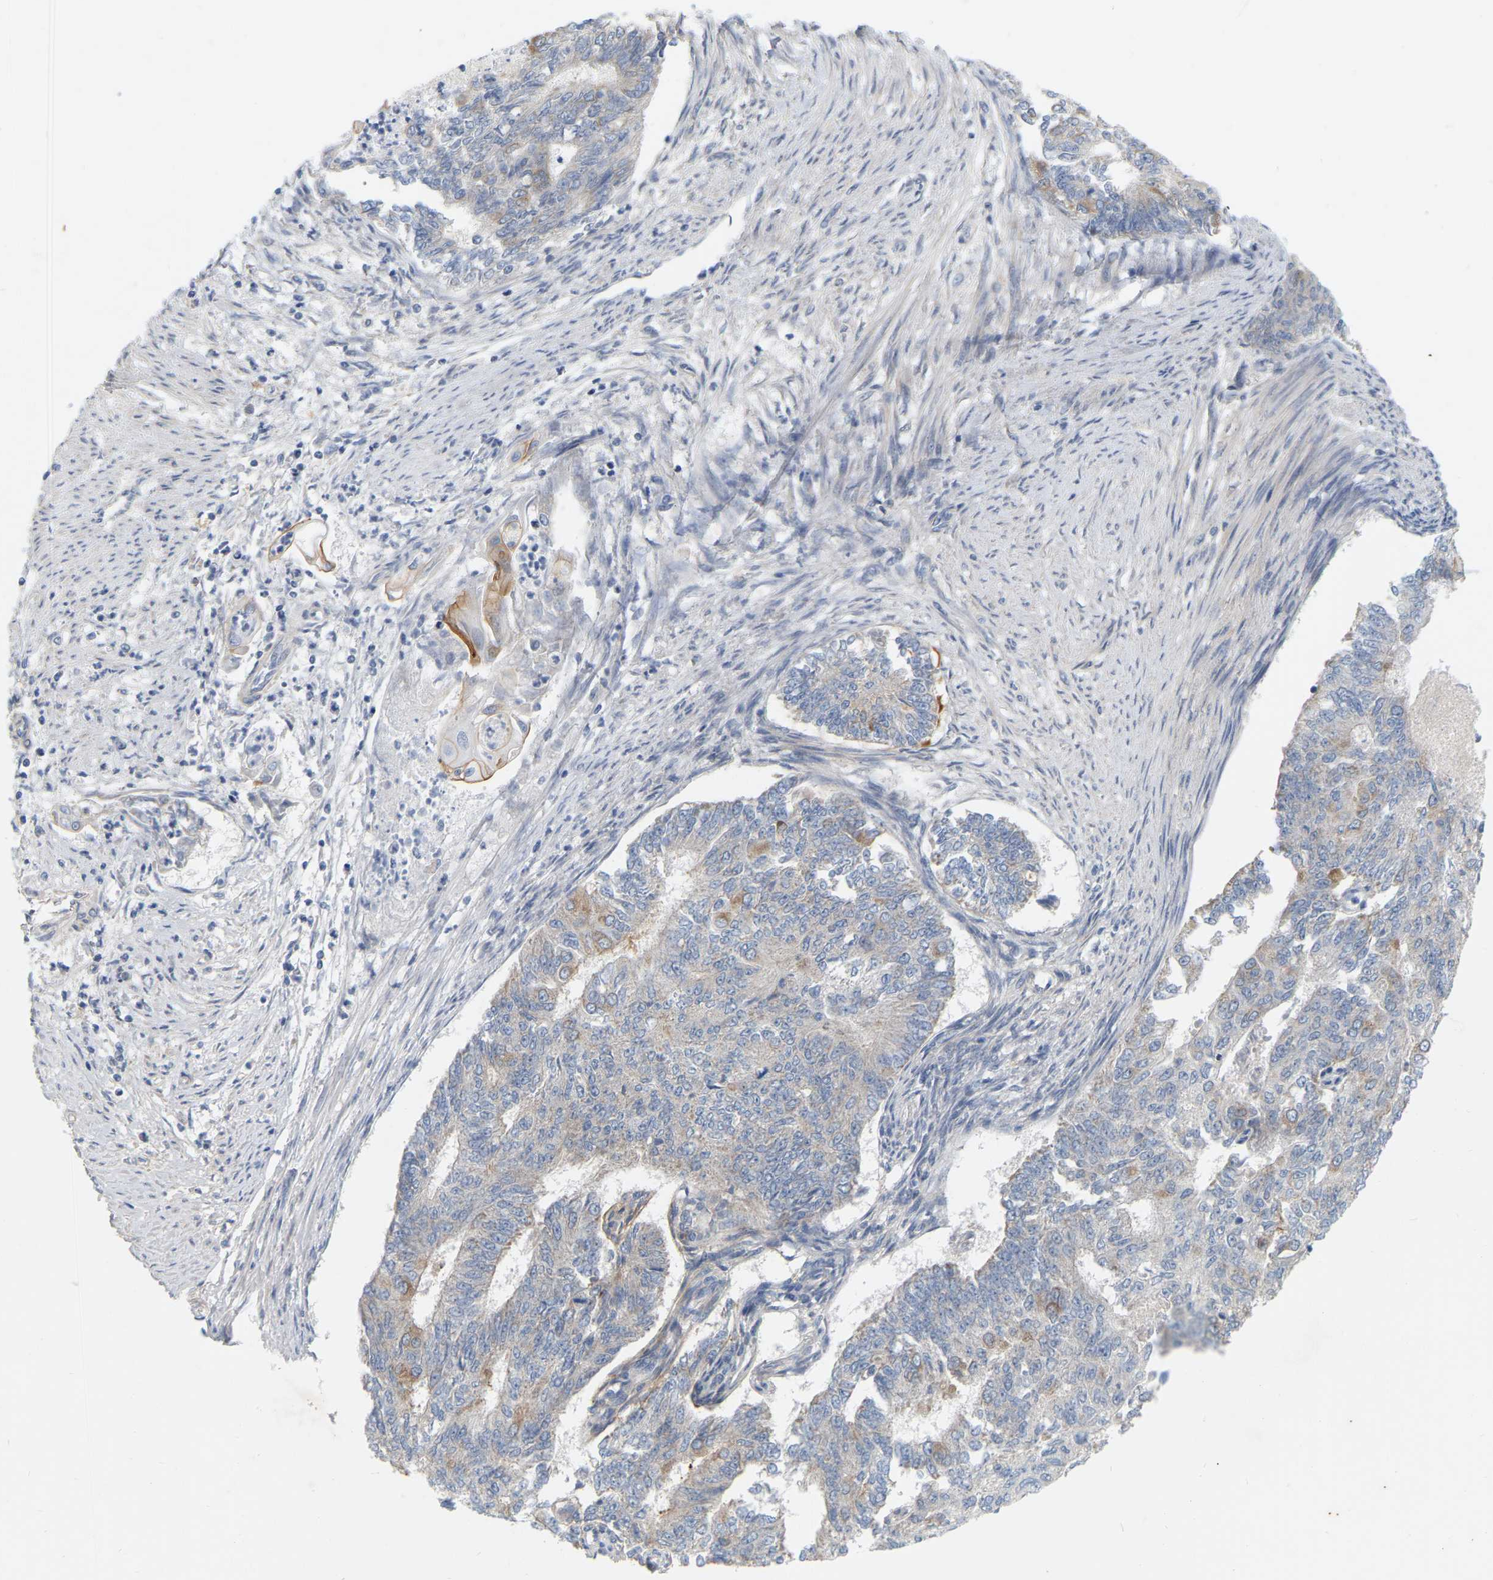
{"staining": {"intensity": "weak", "quantity": "<25%", "location": "cytoplasmic/membranous"}, "tissue": "endometrial cancer", "cell_type": "Tumor cells", "image_type": "cancer", "snomed": [{"axis": "morphology", "description": "Adenocarcinoma, NOS"}, {"axis": "topography", "description": "Endometrium"}], "caption": "This is an immunohistochemistry (IHC) micrograph of human adenocarcinoma (endometrial). There is no expression in tumor cells.", "gene": "MINDY4", "patient": {"sex": "female", "age": 32}}